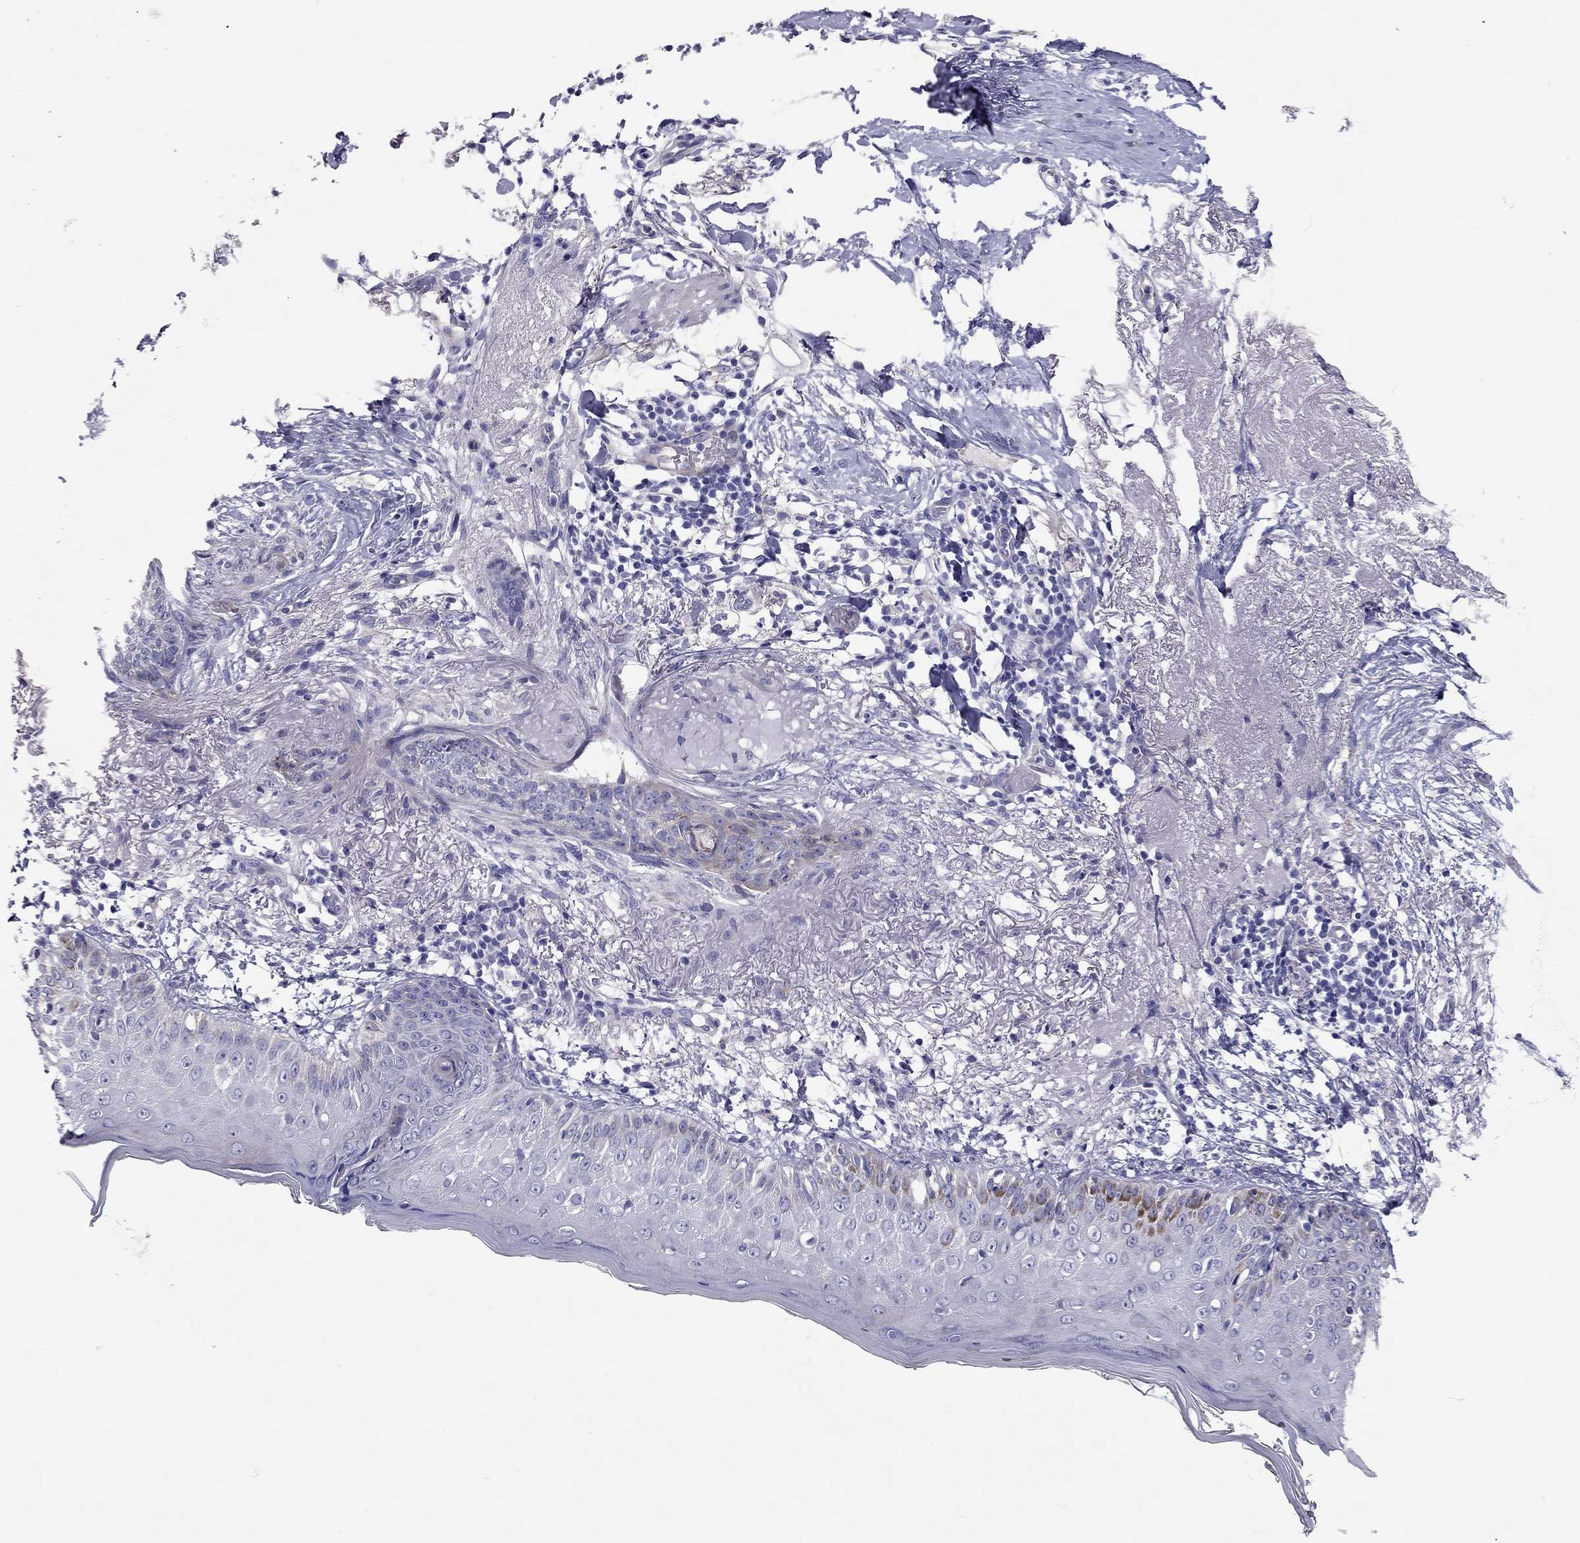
{"staining": {"intensity": "negative", "quantity": "none", "location": "none"}, "tissue": "skin cancer", "cell_type": "Tumor cells", "image_type": "cancer", "snomed": [{"axis": "morphology", "description": "Normal tissue, NOS"}, {"axis": "morphology", "description": "Basal cell carcinoma"}, {"axis": "topography", "description": "Skin"}], "caption": "Immunohistochemistry of skin cancer demonstrates no expression in tumor cells. The staining was performed using DAB (3,3'-diaminobenzidine) to visualize the protein expression in brown, while the nuclei were stained in blue with hematoxylin (Magnification: 20x).", "gene": "SCARB1", "patient": {"sex": "male", "age": 84}}